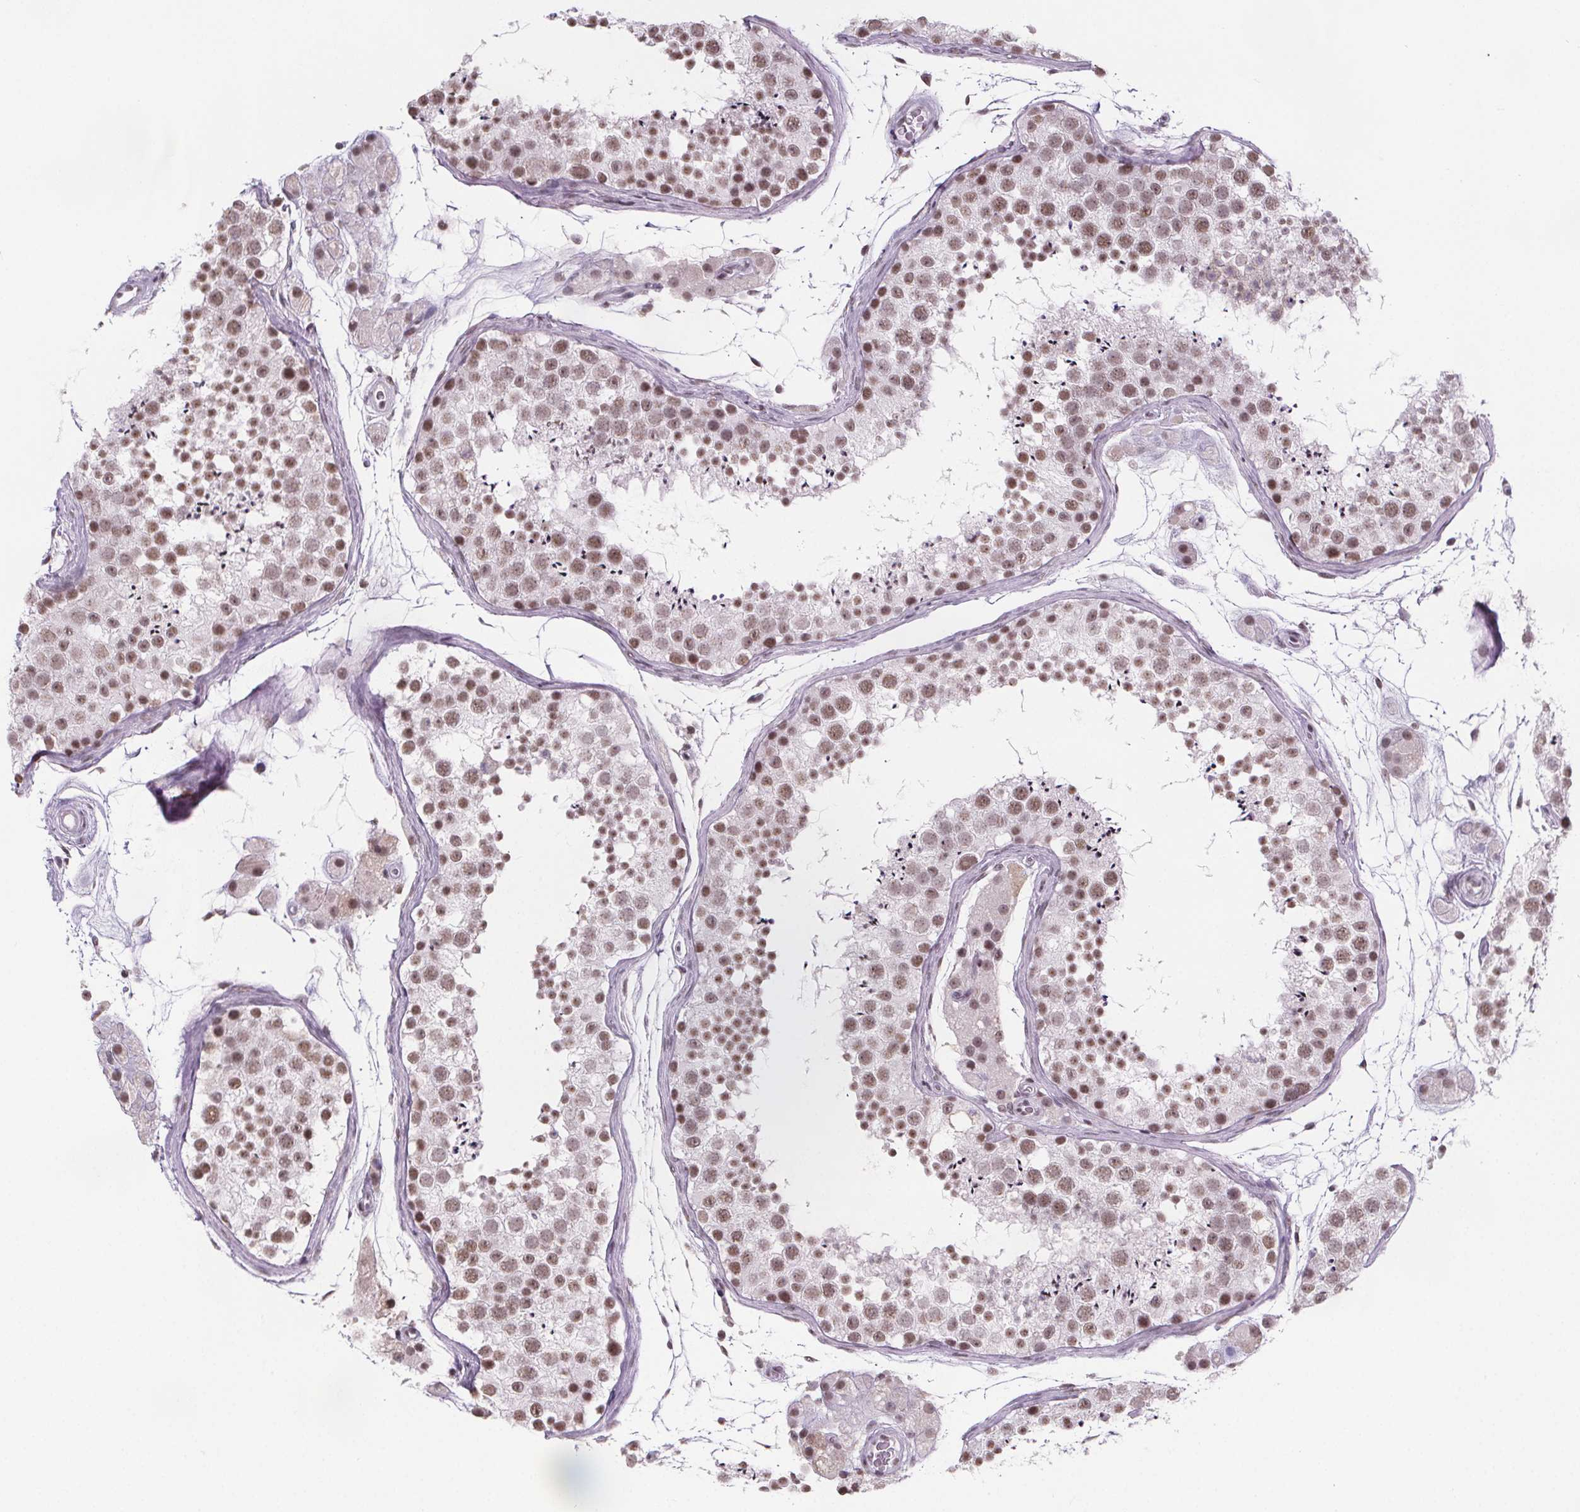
{"staining": {"intensity": "moderate", "quantity": ">75%", "location": "nuclear"}, "tissue": "testis", "cell_type": "Cells in seminiferous ducts", "image_type": "normal", "snomed": [{"axis": "morphology", "description": "Normal tissue, NOS"}, {"axis": "topography", "description": "Testis"}], "caption": "Moderate nuclear staining is present in about >75% of cells in seminiferous ducts in normal testis. The protein of interest is shown in brown color, while the nuclei are stained blue.", "gene": "ZNF572", "patient": {"sex": "male", "age": 41}}